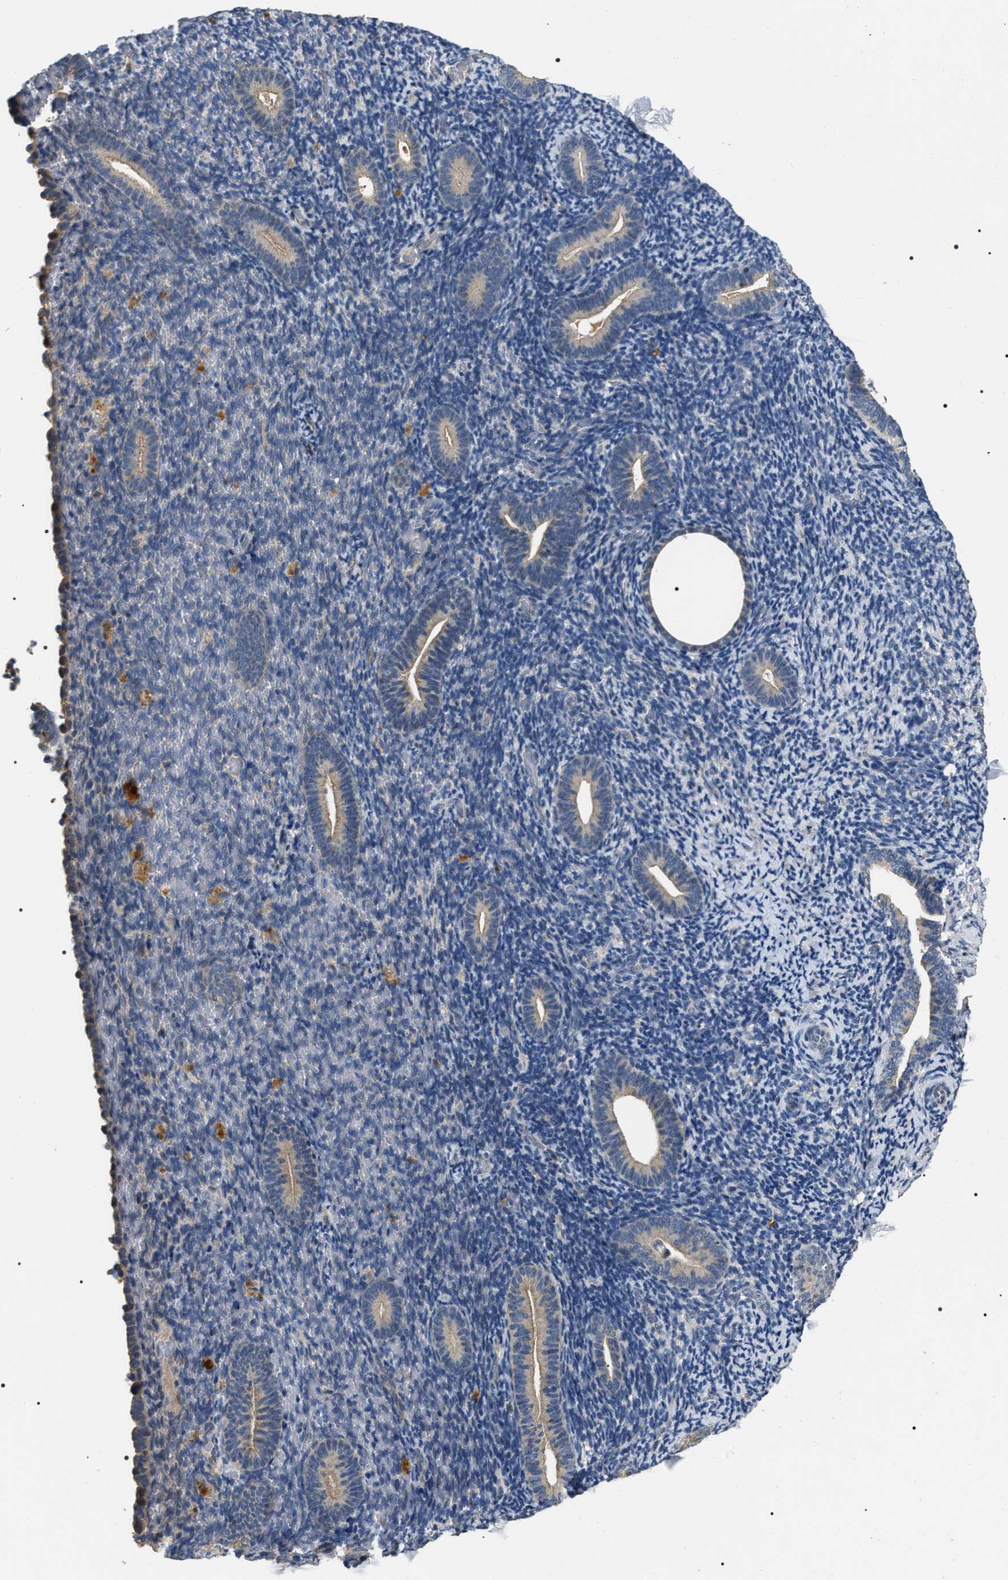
{"staining": {"intensity": "negative", "quantity": "none", "location": "none"}, "tissue": "endometrium", "cell_type": "Cells in endometrial stroma", "image_type": "normal", "snomed": [{"axis": "morphology", "description": "Normal tissue, NOS"}, {"axis": "topography", "description": "Endometrium"}], "caption": "Immunohistochemistry of benign endometrium demonstrates no staining in cells in endometrial stroma. (Stains: DAB (3,3'-diaminobenzidine) IHC with hematoxylin counter stain, Microscopy: brightfield microscopy at high magnification).", "gene": "IFT81", "patient": {"sex": "female", "age": 51}}